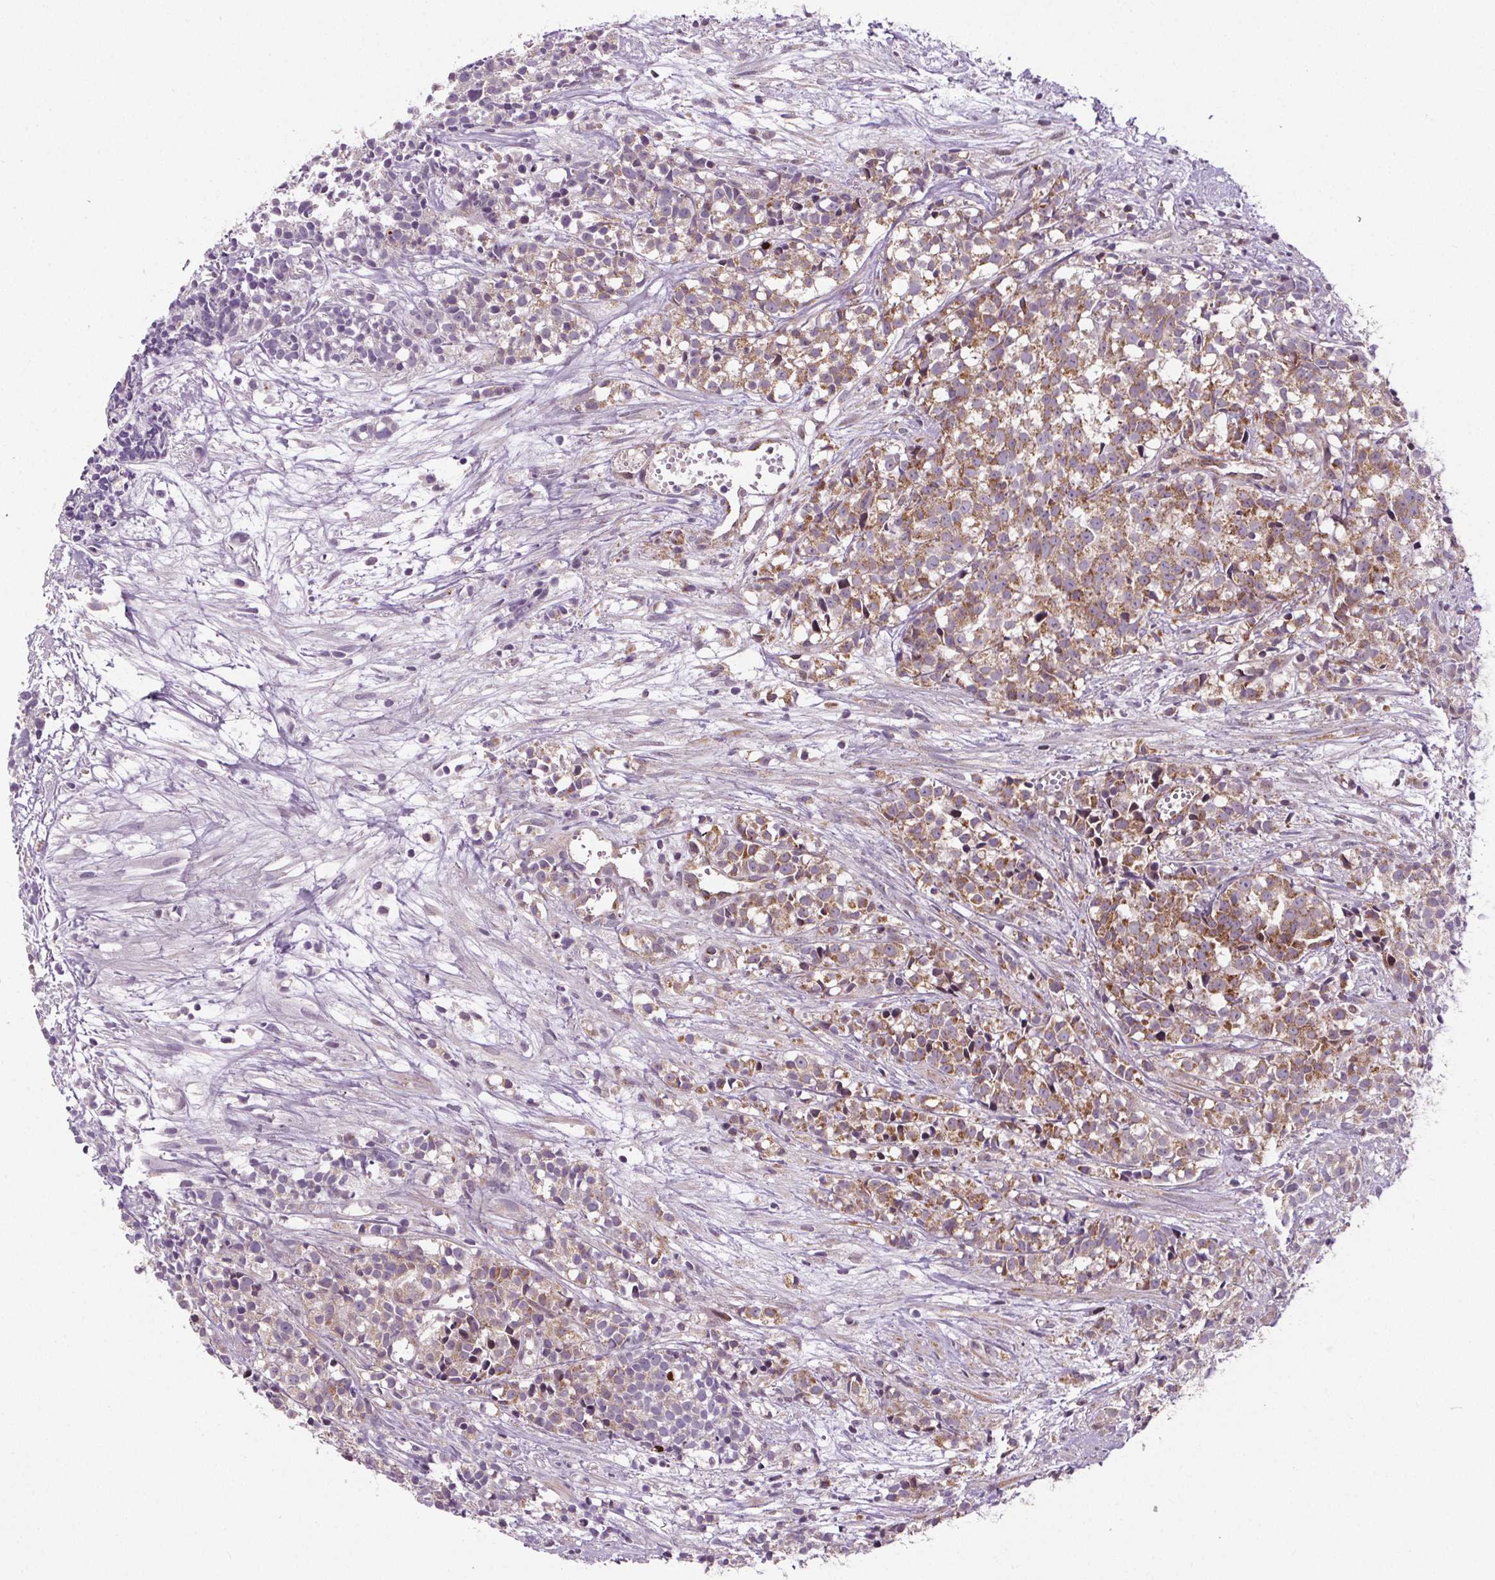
{"staining": {"intensity": "moderate", "quantity": ">75%", "location": "cytoplasmic/membranous"}, "tissue": "prostate cancer", "cell_type": "Tumor cells", "image_type": "cancer", "snomed": [{"axis": "morphology", "description": "Adenocarcinoma, High grade"}, {"axis": "topography", "description": "Prostate"}], "caption": "Immunohistochemistry image of neoplastic tissue: human prostate cancer stained using immunohistochemistry (IHC) shows medium levels of moderate protein expression localized specifically in the cytoplasmic/membranous of tumor cells, appearing as a cytoplasmic/membranous brown color.", "gene": "SUCLA2", "patient": {"sex": "male", "age": 58}}